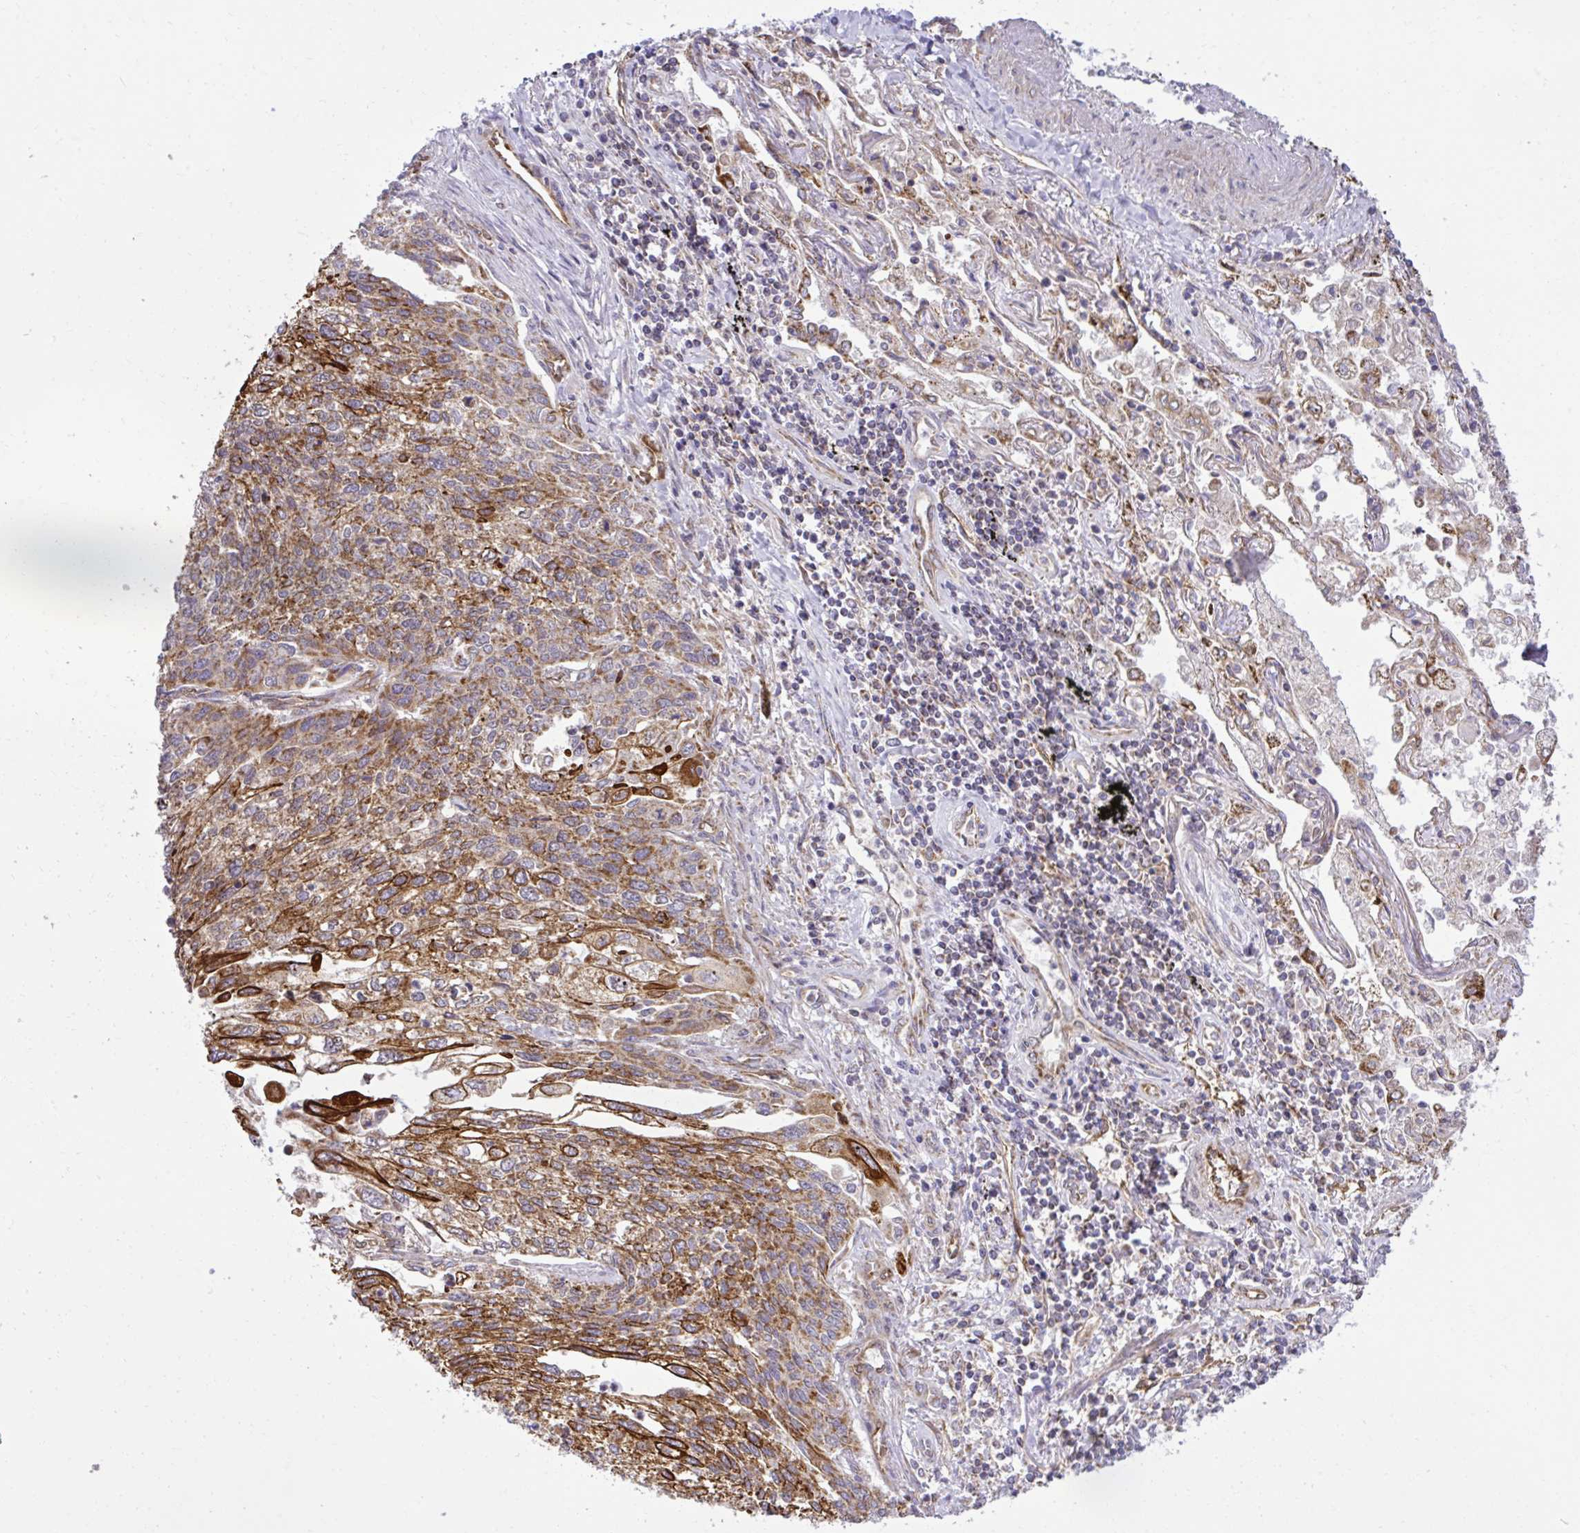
{"staining": {"intensity": "moderate", "quantity": ">75%", "location": "cytoplasmic/membranous"}, "tissue": "lung cancer", "cell_type": "Tumor cells", "image_type": "cancer", "snomed": [{"axis": "morphology", "description": "Squamous cell carcinoma, NOS"}, {"axis": "topography", "description": "Lung"}], "caption": "Lung cancer tissue shows moderate cytoplasmic/membranous expression in about >75% of tumor cells", "gene": "LIMS1", "patient": {"sex": "male", "age": 74}}